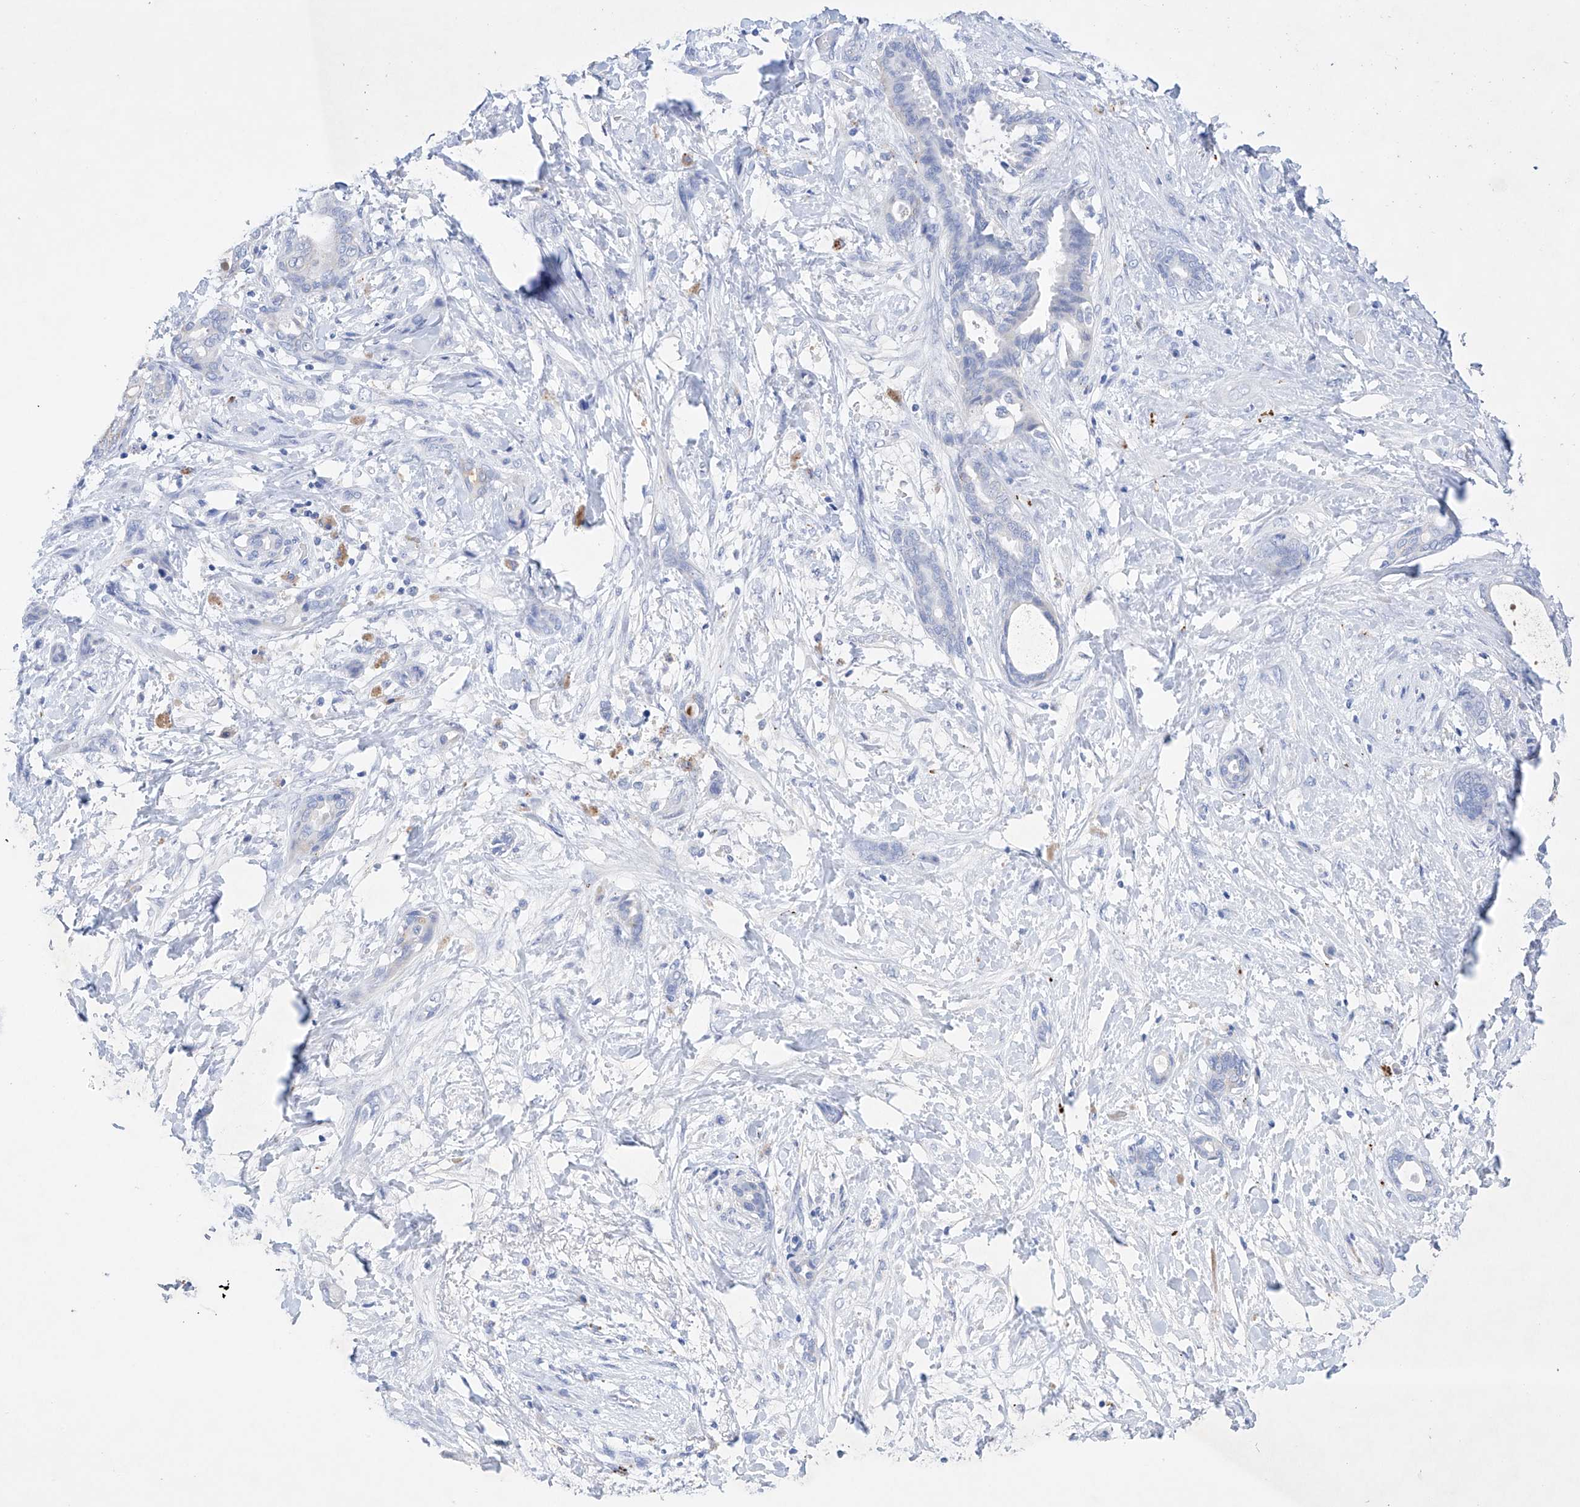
{"staining": {"intensity": "negative", "quantity": "none", "location": "none"}, "tissue": "pancreatic cancer", "cell_type": "Tumor cells", "image_type": "cancer", "snomed": [{"axis": "morphology", "description": "Normal tissue, NOS"}, {"axis": "morphology", "description": "Adenocarcinoma, NOS"}, {"axis": "topography", "description": "Pancreas"}, {"axis": "topography", "description": "Peripheral nerve tissue"}], "caption": "An immunohistochemistry histopathology image of pancreatic cancer is shown. There is no staining in tumor cells of pancreatic cancer. Nuclei are stained in blue.", "gene": "LURAP1", "patient": {"sex": "female", "age": 63}}